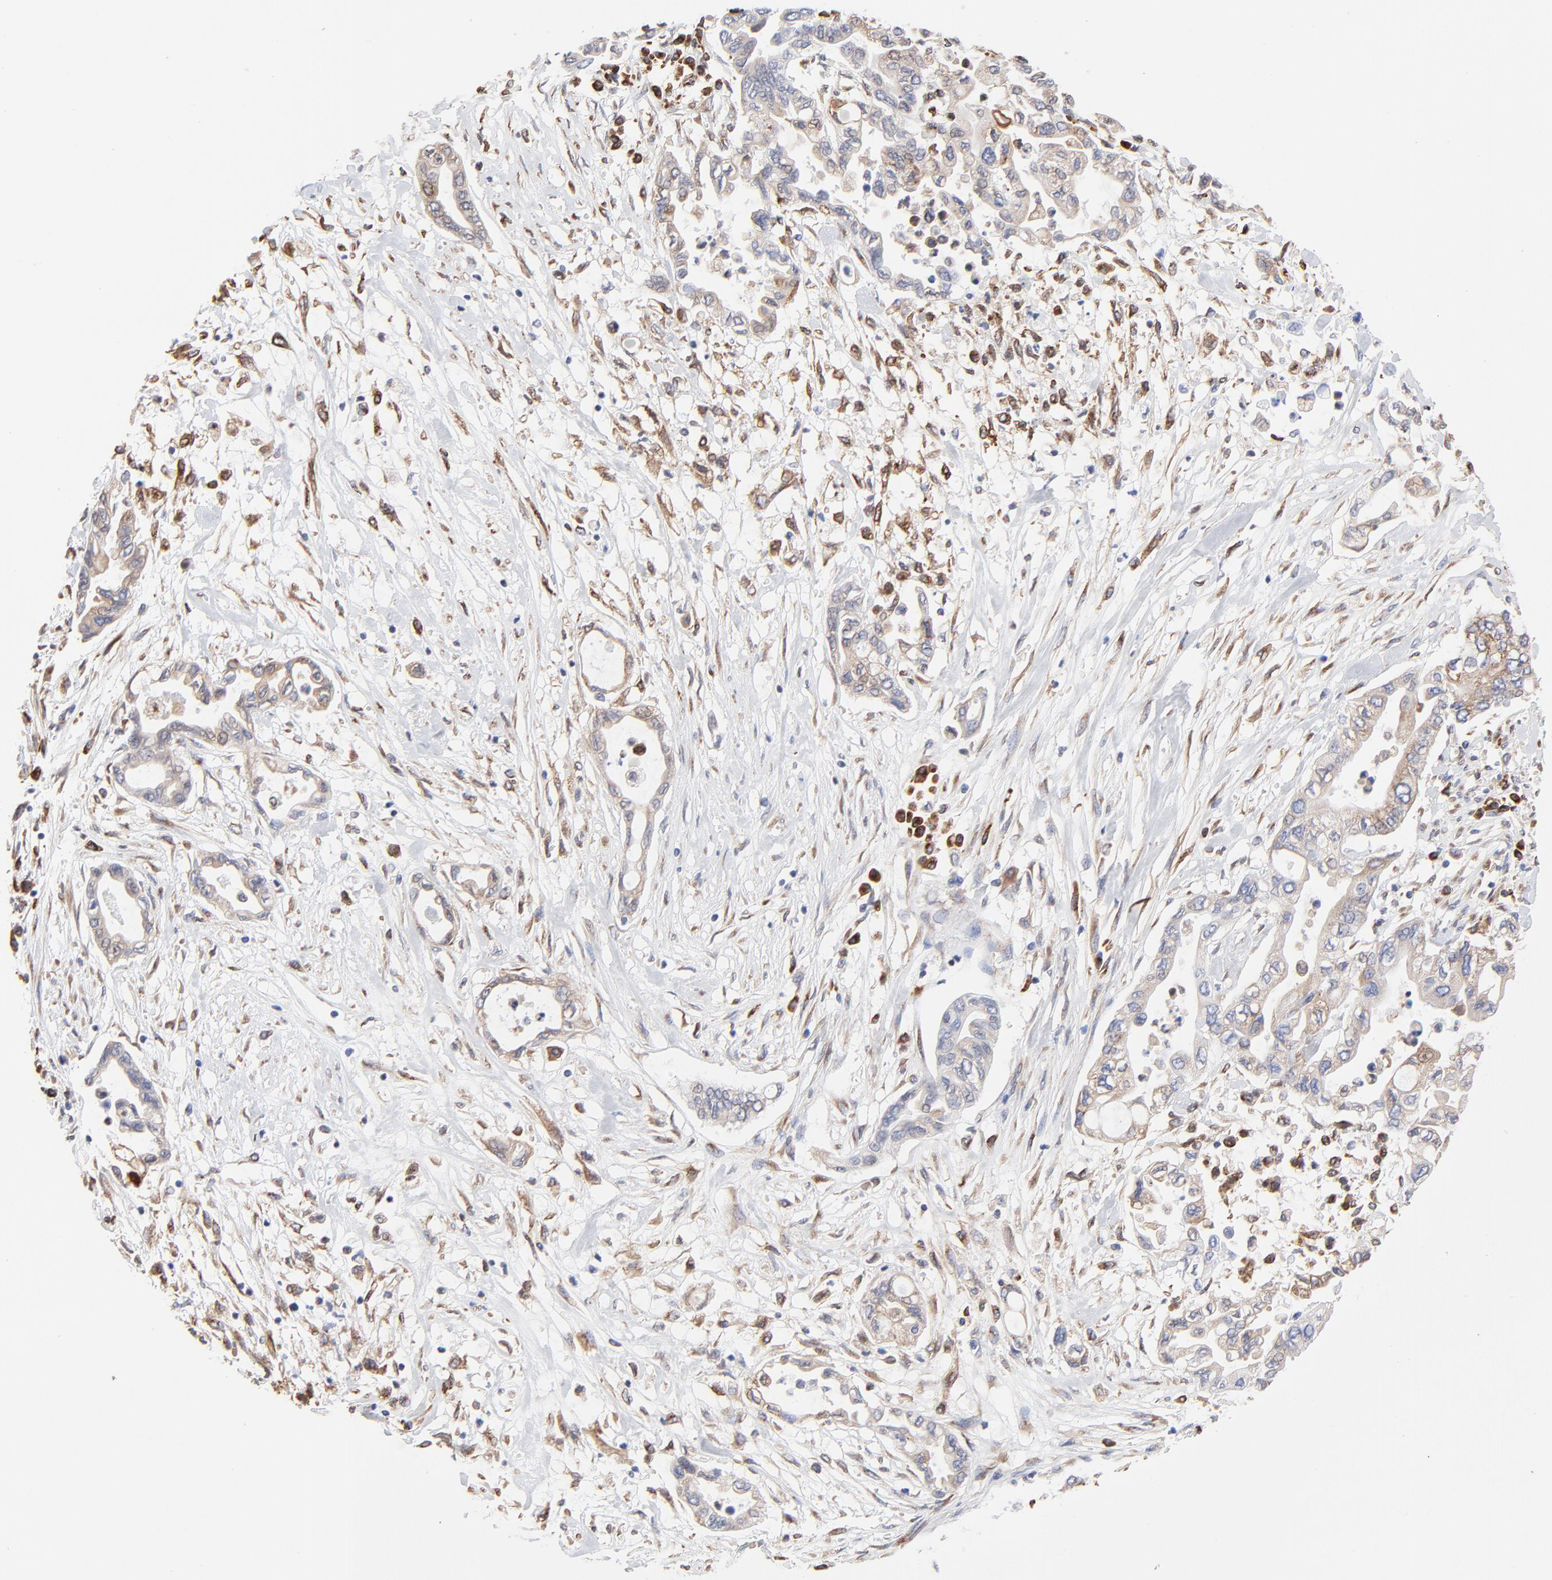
{"staining": {"intensity": "weak", "quantity": ">75%", "location": "cytoplasmic/membranous"}, "tissue": "pancreatic cancer", "cell_type": "Tumor cells", "image_type": "cancer", "snomed": [{"axis": "morphology", "description": "Adenocarcinoma, NOS"}, {"axis": "topography", "description": "Pancreas"}], "caption": "Tumor cells display low levels of weak cytoplasmic/membranous staining in approximately >75% of cells in pancreatic cancer (adenocarcinoma).", "gene": "LMAN1", "patient": {"sex": "female", "age": 57}}